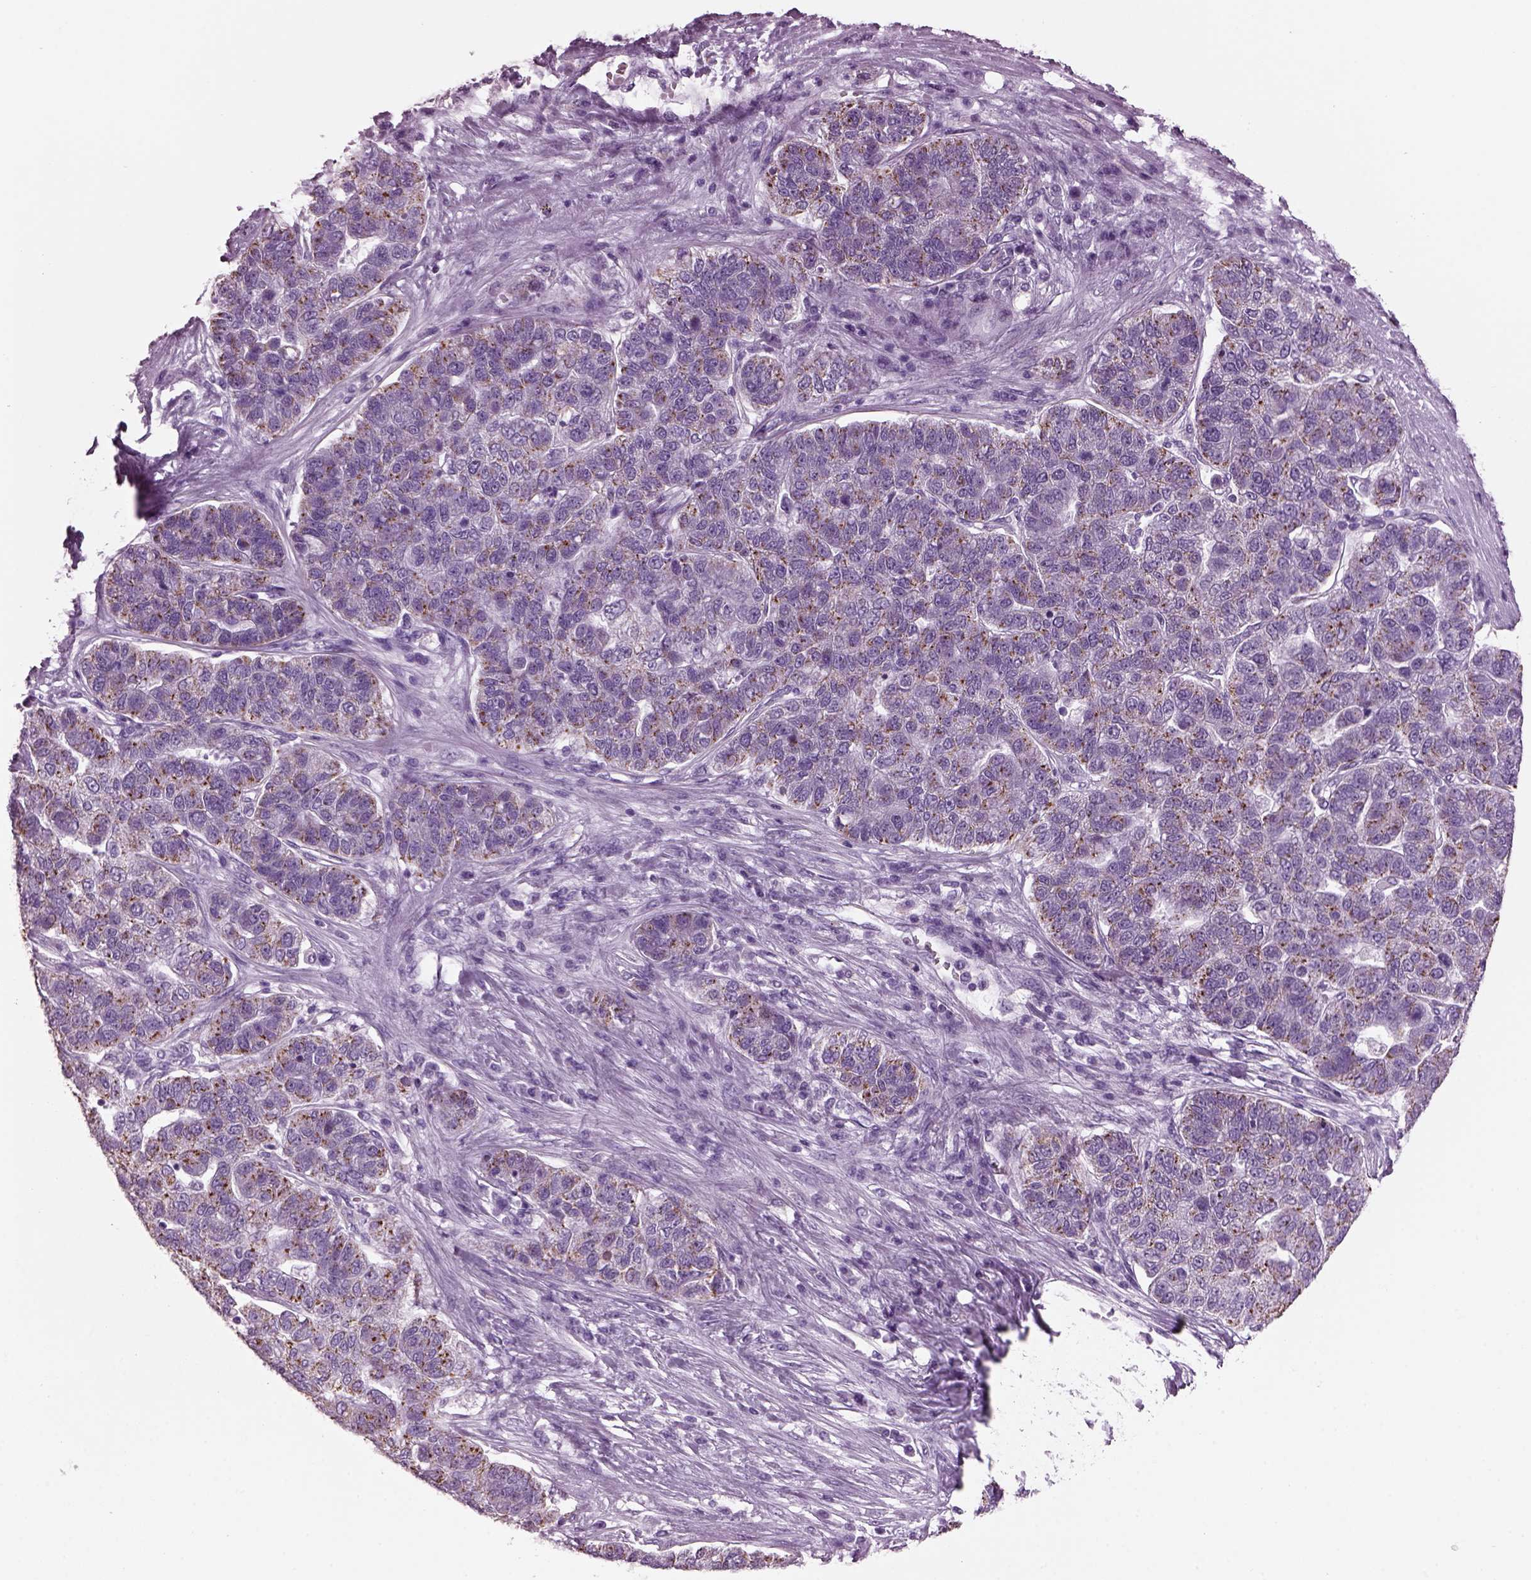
{"staining": {"intensity": "moderate", "quantity": ">75%", "location": "cytoplasmic/membranous"}, "tissue": "pancreatic cancer", "cell_type": "Tumor cells", "image_type": "cancer", "snomed": [{"axis": "morphology", "description": "Adenocarcinoma, NOS"}, {"axis": "topography", "description": "Pancreas"}], "caption": "Protein staining displays moderate cytoplasmic/membranous positivity in about >75% of tumor cells in adenocarcinoma (pancreatic). The staining is performed using DAB brown chromogen to label protein expression. The nuclei are counter-stained blue using hematoxylin.", "gene": "PRR9", "patient": {"sex": "female", "age": 61}}